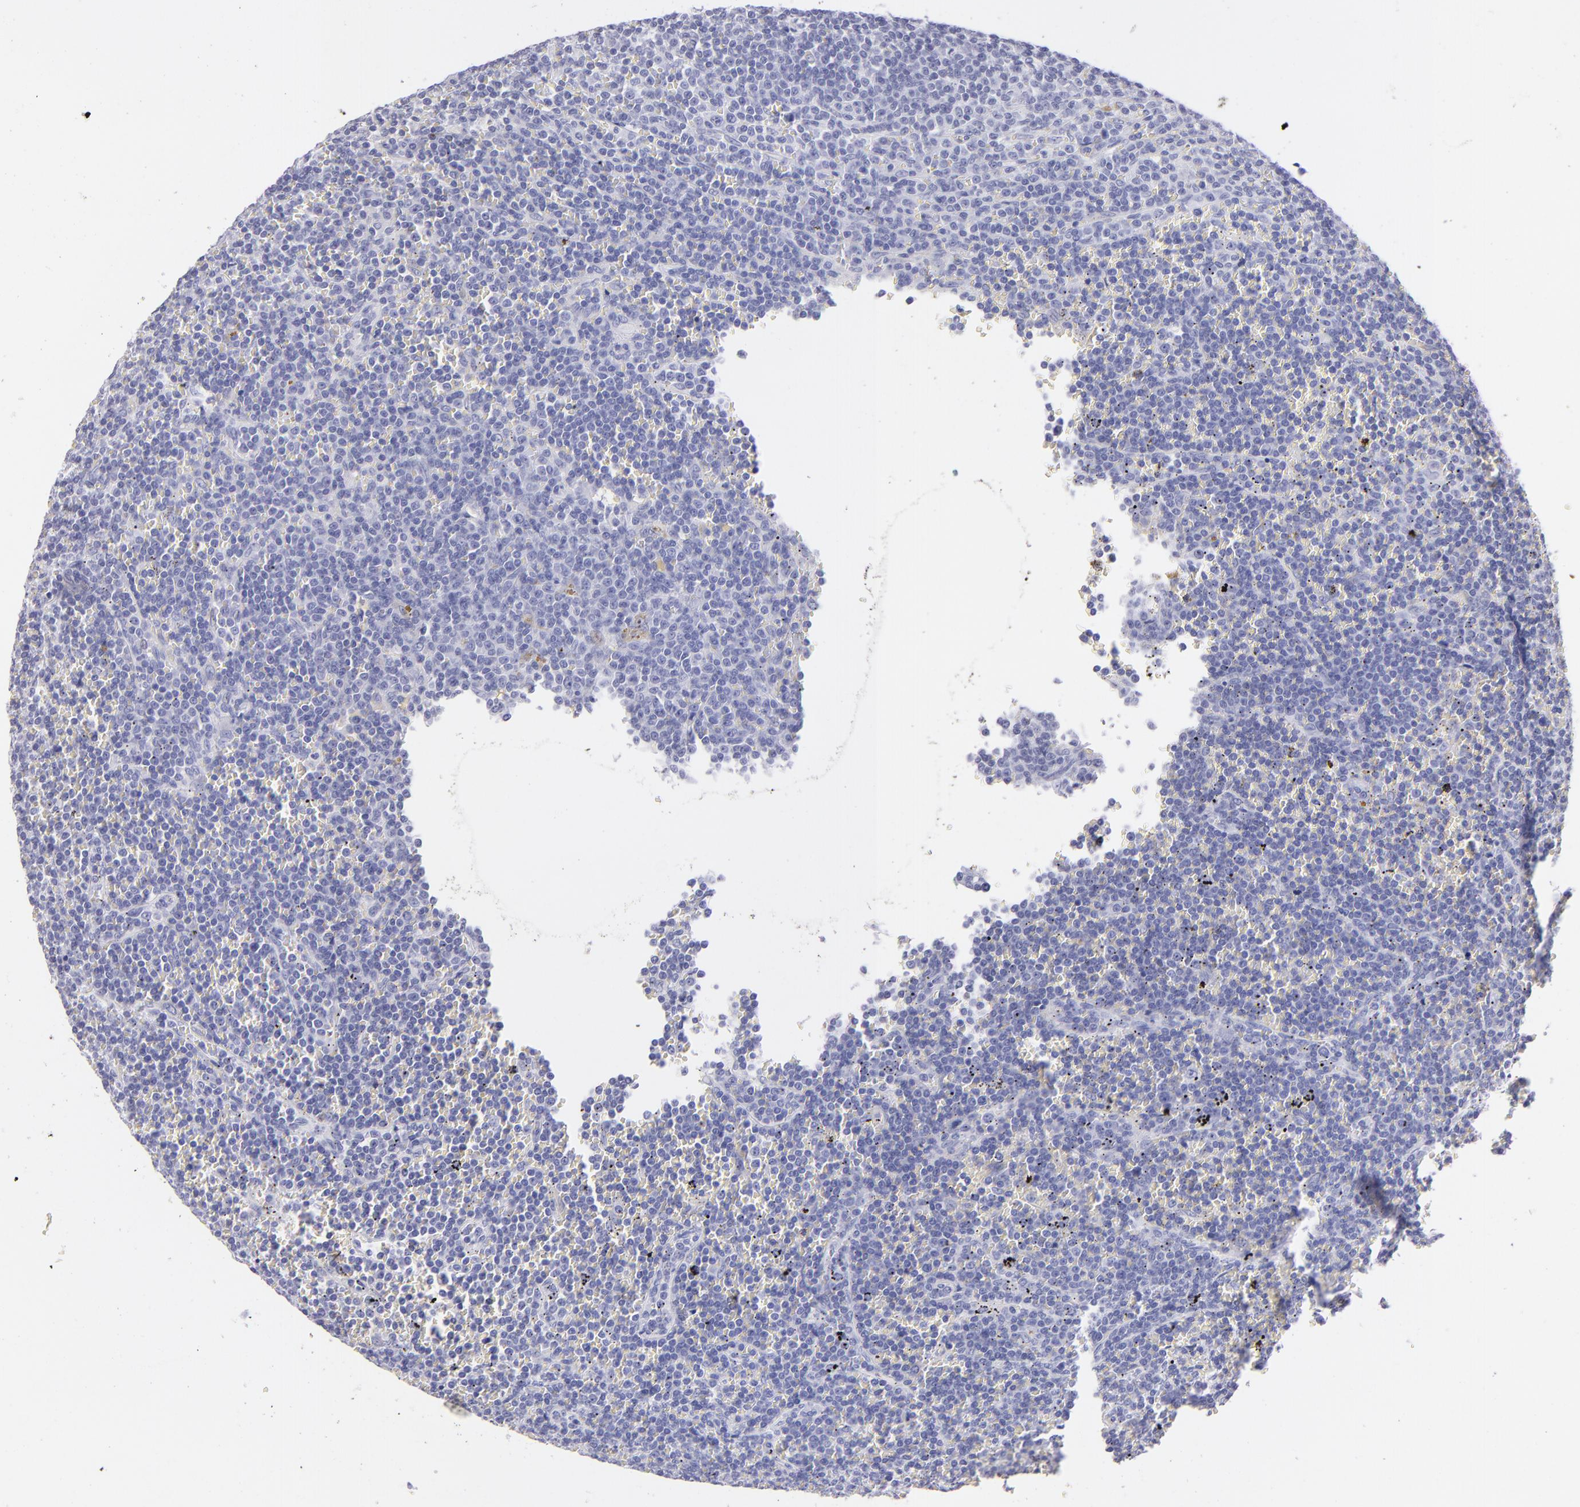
{"staining": {"intensity": "negative", "quantity": "none", "location": "none"}, "tissue": "lymphoma", "cell_type": "Tumor cells", "image_type": "cancer", "snomed": [{"axis": "morphology", "description": "Malignant lymphoma, non-Hodgkin's type, Low grade"}, {"axis": "topography", "description": "Spleen"}], "caption": "High magnification brightfield microscopy of low-grade malignant lymphoma, non-Hodgkin's type stained with DAB (3,3'-diaminobenzidine) (brown) and counterstained with hematoxylin (blue): tumor cells show no significant positivity.", "gene": "PRPH", "patient": {"sex": "male", "age": 80}}